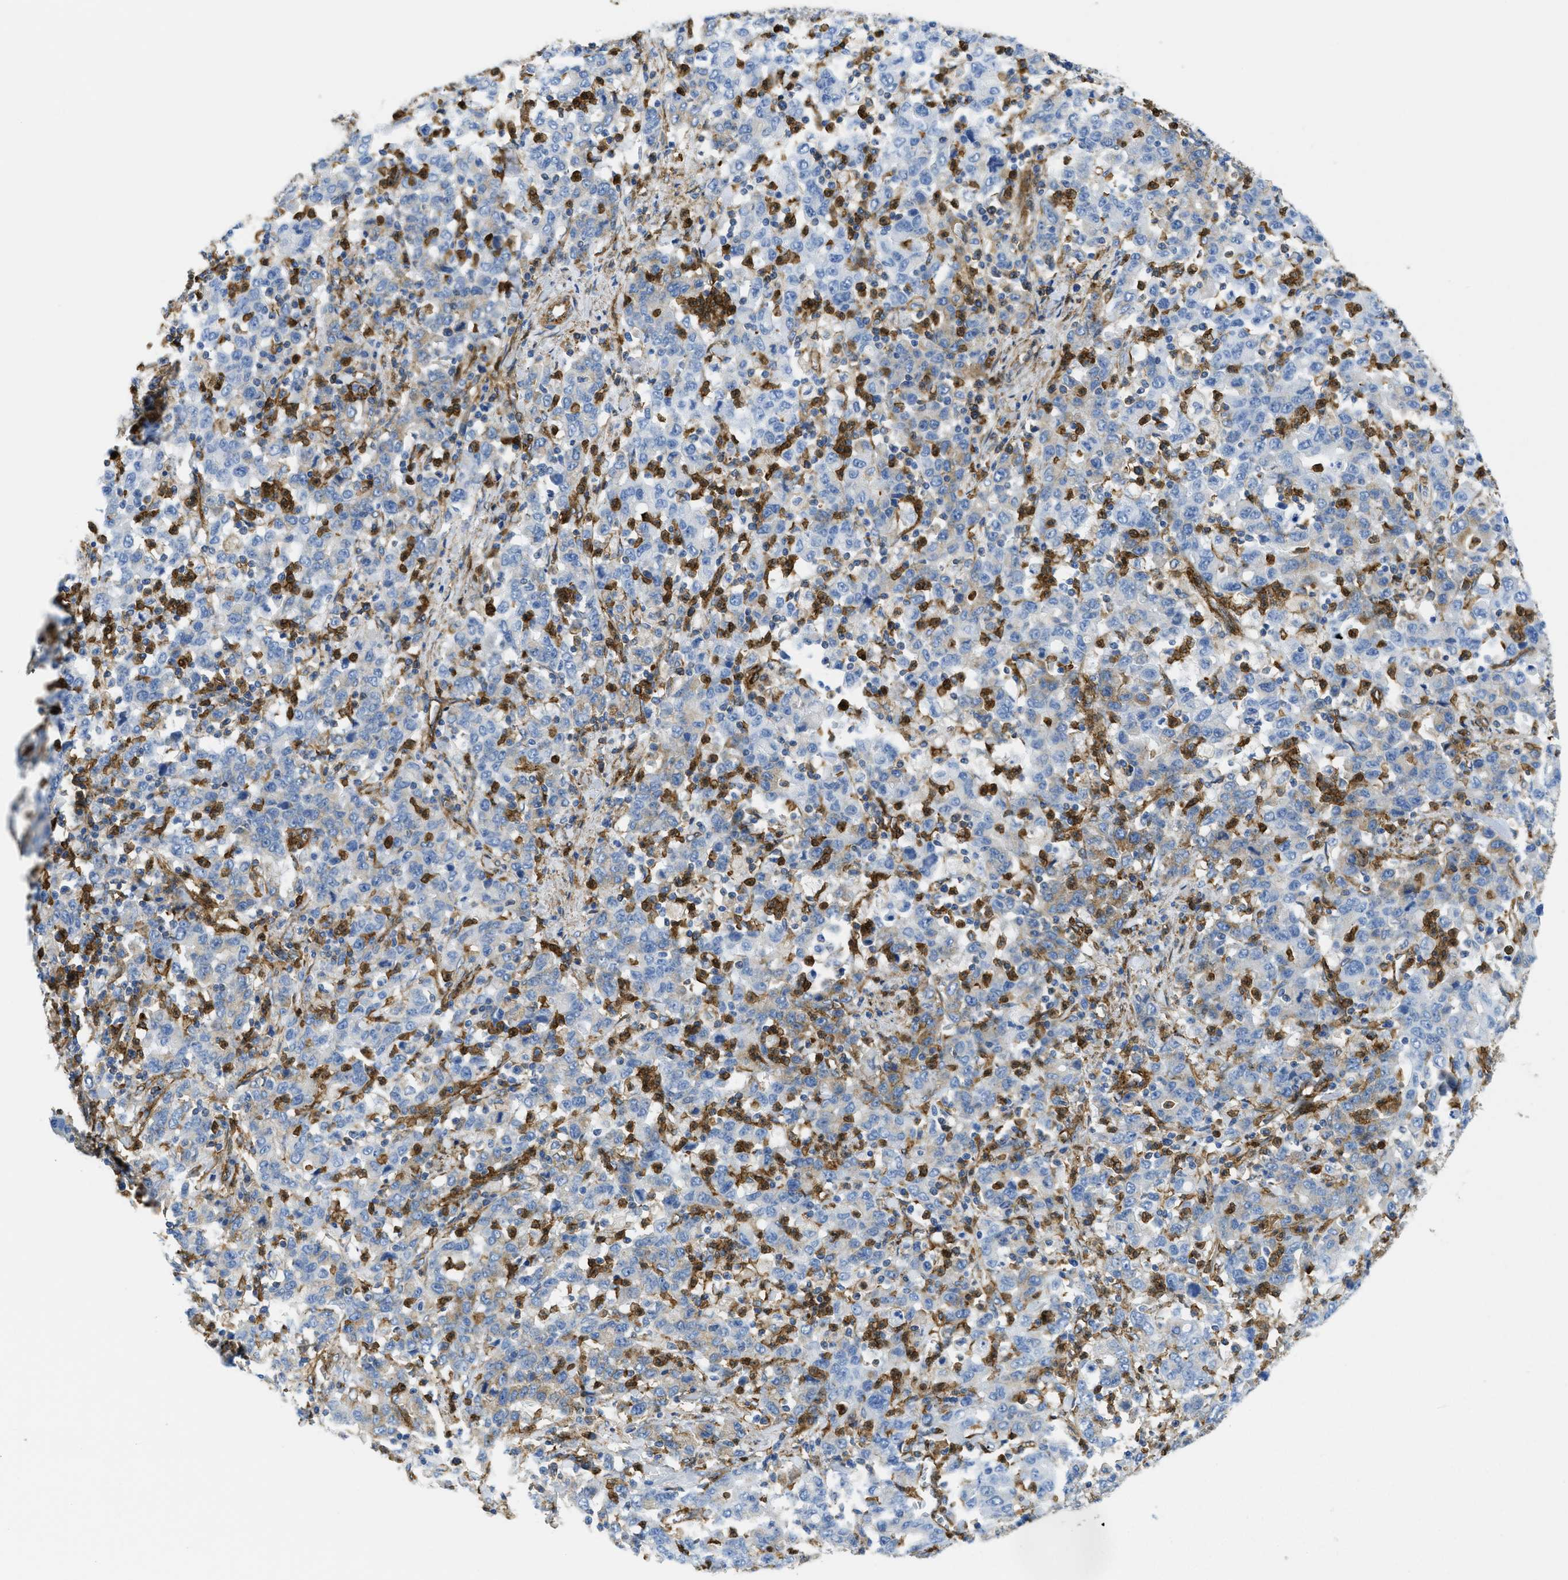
{"staining": {"intensity": "moderate", "quantity": "<25%", "location": "cytoplasmic/membranous"}, "tissue": "stomach cancer", "cell_type": "Tumor cells", "image_type": "cancer", "snomed": [{"axis": "morphology", "description": "Adenocarcinoma, NOS"}, {"axis": "topography", "description": "Stomach, upper"}], "caption": "IHC micrograph of neoplastic tissue: stomach cancer (adenocarcinoma) stained using immunohistochemistry (IHC) demonstrates low levels of moderate protein expression localized specifically in the cytoplasmic/membranous of tumor cells, appearing as a cytoplasmic/membranous brown color.", "gene": "HIP1", "patient": {"sex": "male", "age": 69}}